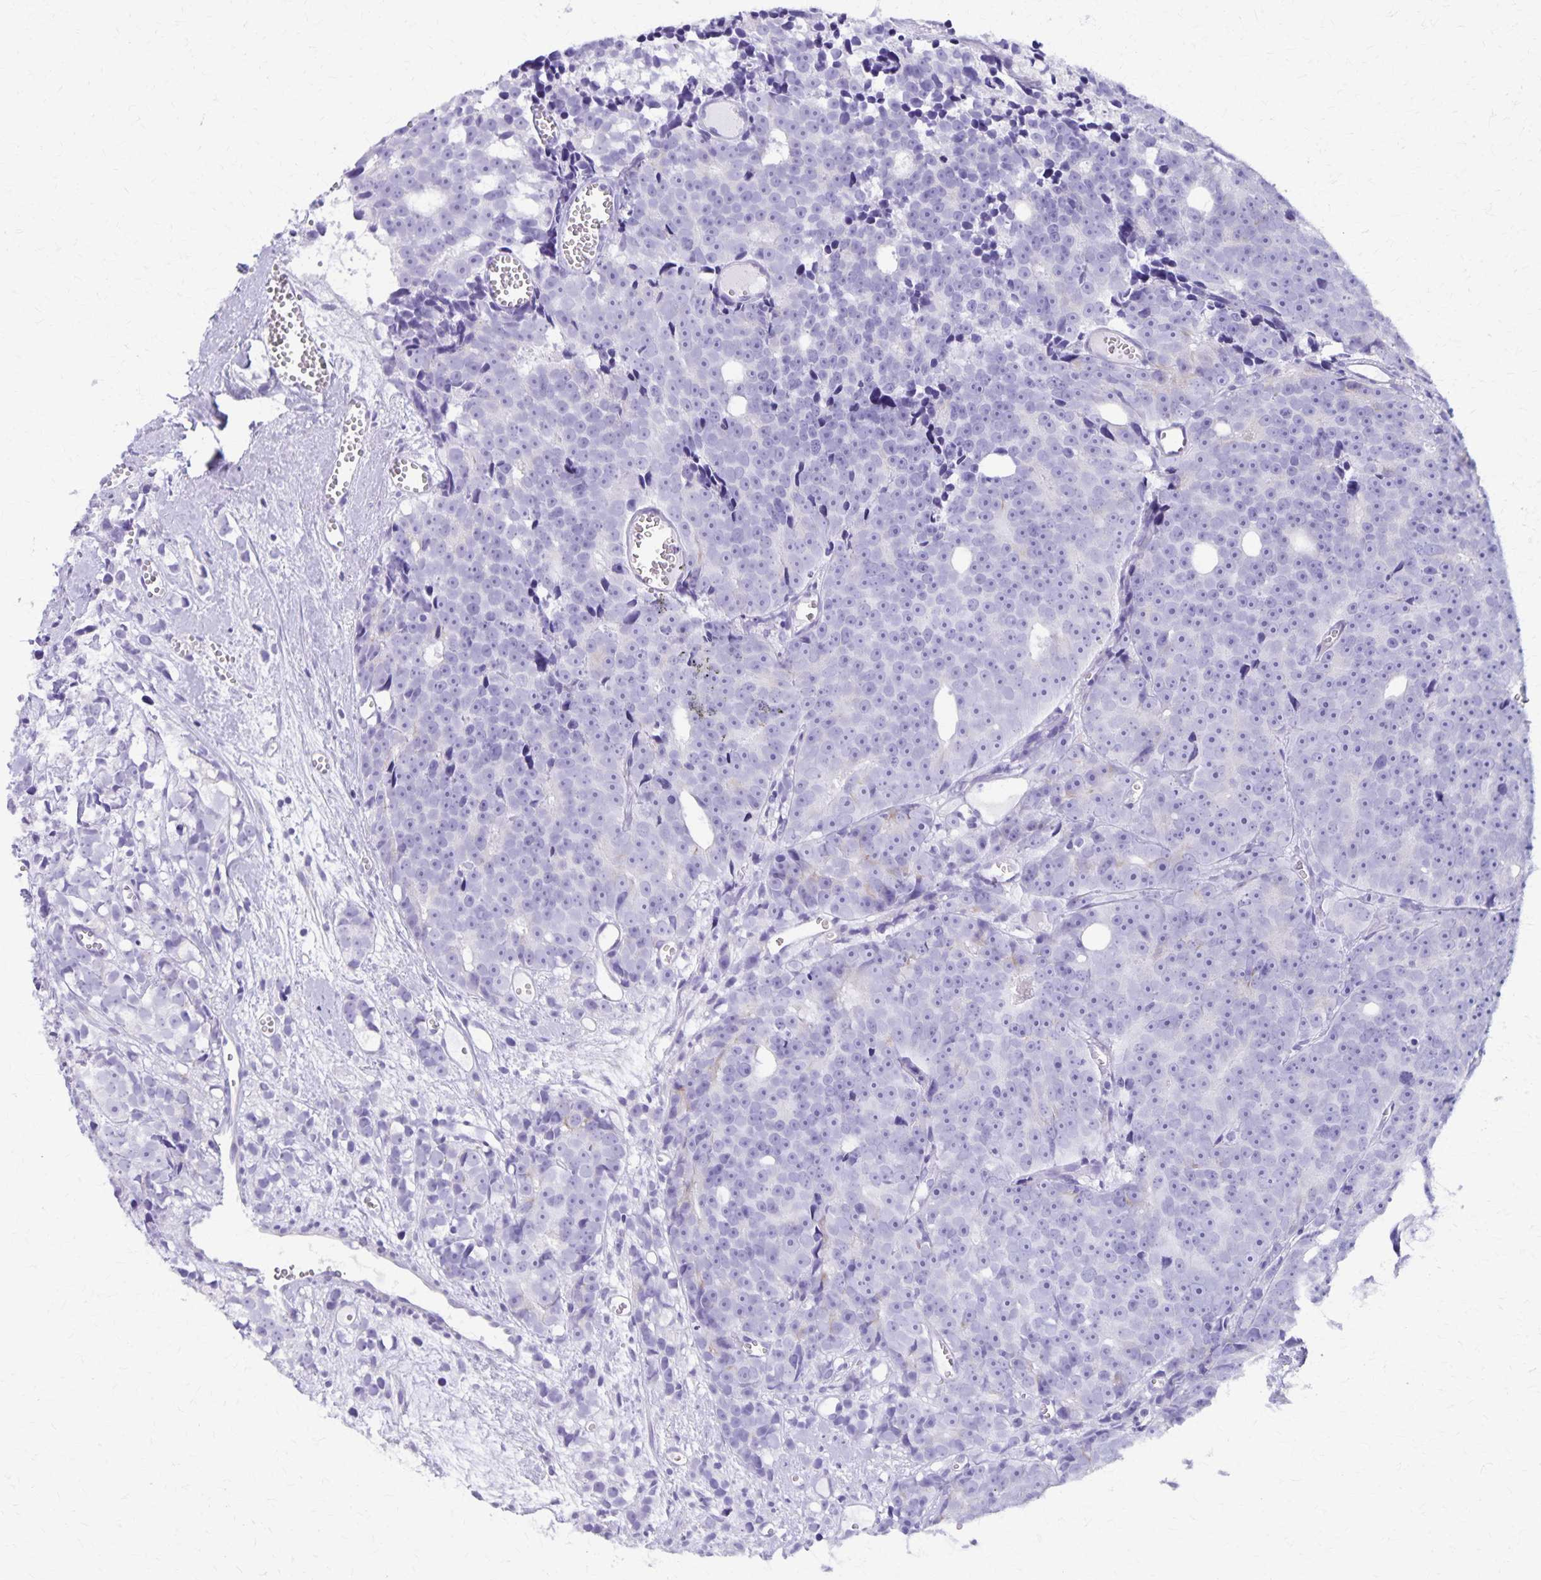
{"staining": {"intensity": "negative", "quantity": "none", "location": "none"}, "tissue": "prostate cancer", "cell_type": "Tumor cells", "image_type": "cancer", "snomed": [{"axis": "morphology", "description": "Adenocarcinoma, High grade"}, {"axis": "topography", "description": "Prostate"}], "caption": "IHC micrograph of prostate cancer stained for a protein (brown), which reveals no positivity in tumor cells.", "gene": "DEFA5", "patient": {"sex": "male", "age": 77}}